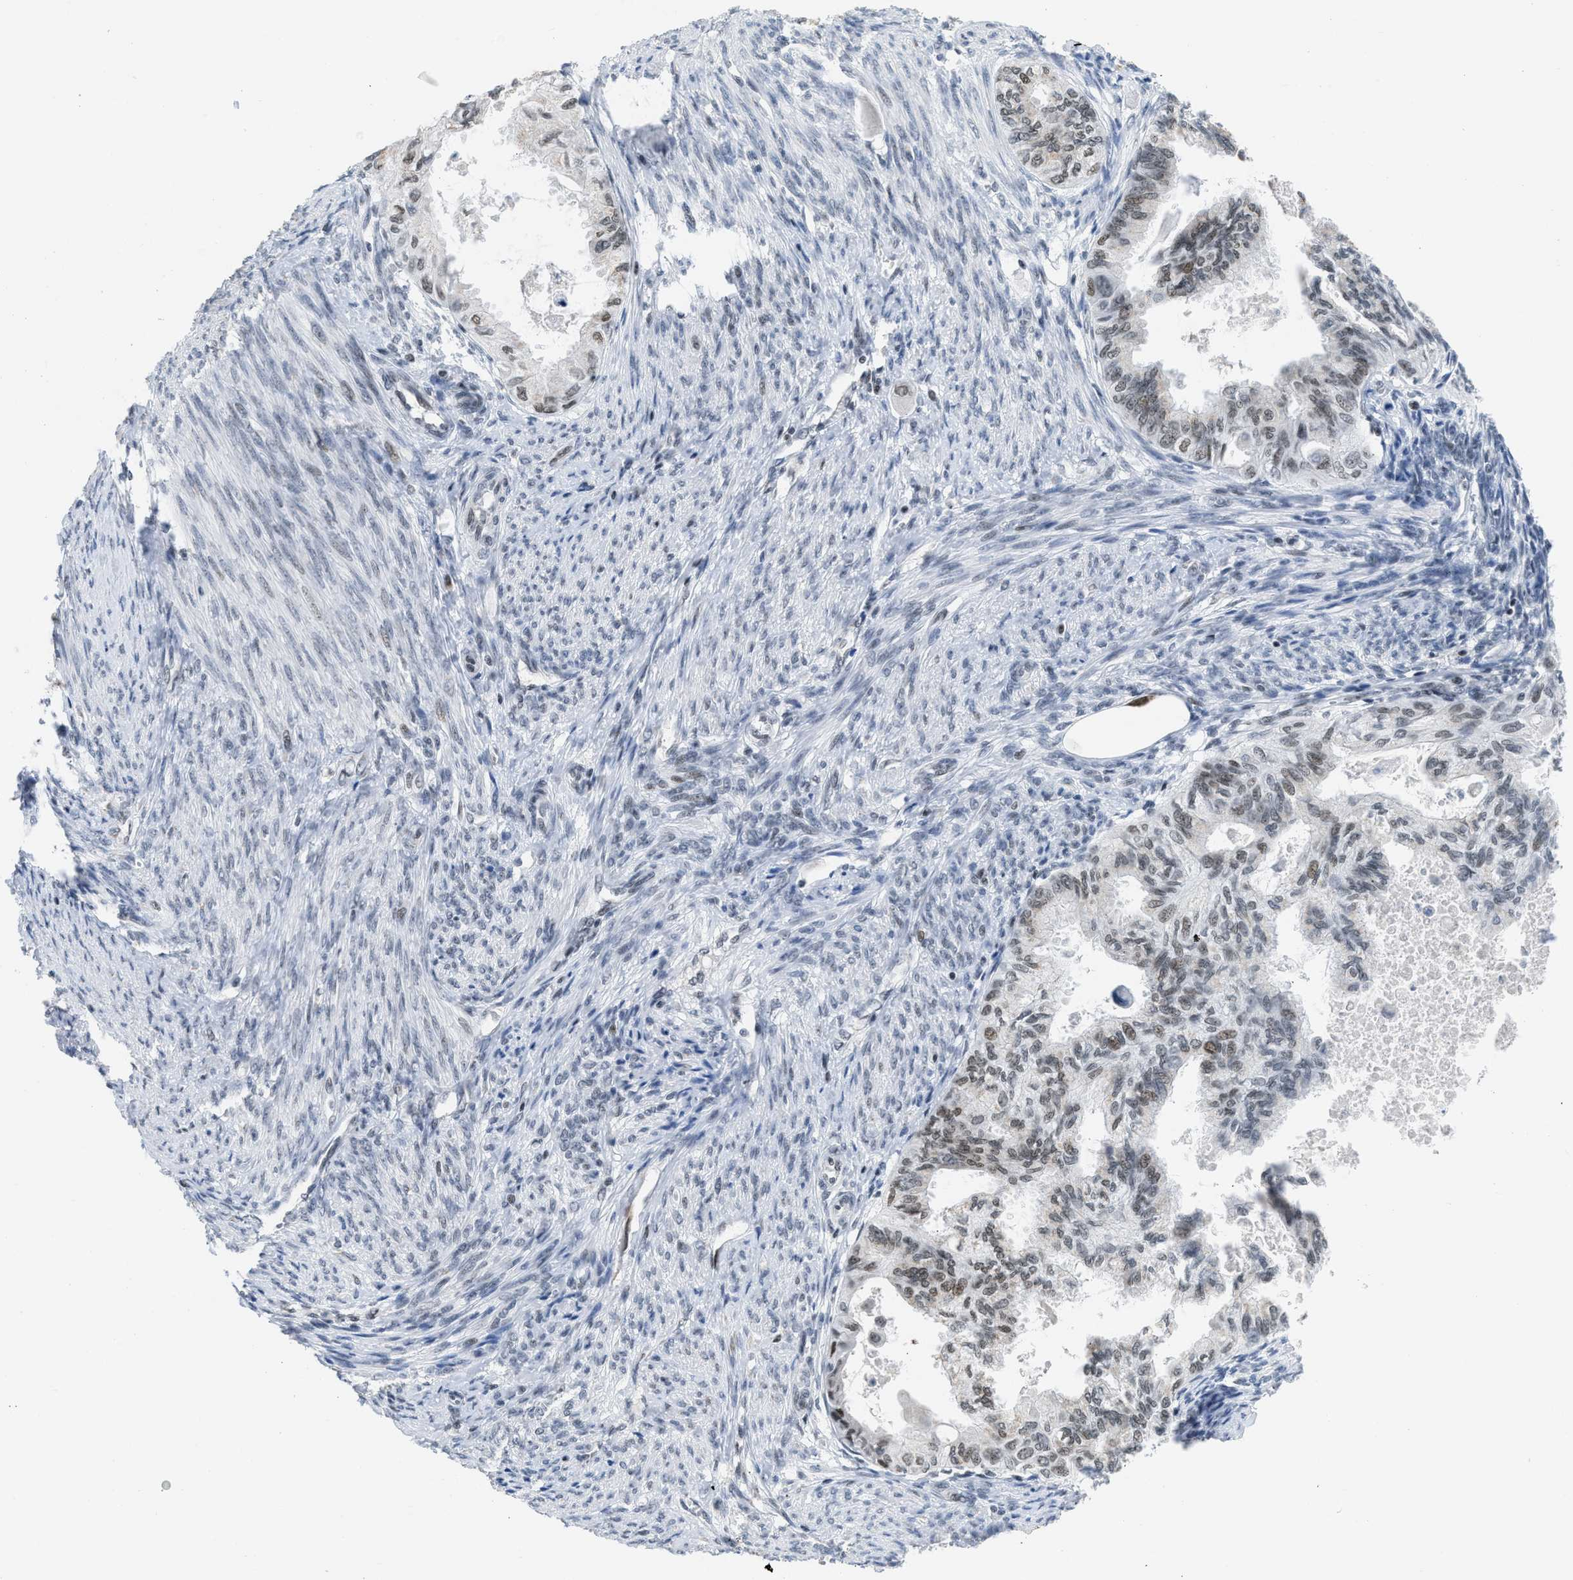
{"staining": {"intensity": "weak", "quantity": "25%-75%", "location": "nuclear"}, "tissue": "cervical cancer", "cell_type": "Tumor cells", "image_type": "cancer", "snomed": [{"axis": "morphology", "description": "Normal tissue, NOS"}, {"axis": "morphology", "description": "Adenocarcinoma, NOS"}, {"axis": "topography", "description": "Cervix"}, {"axis": "topography", "description": "Endometrium"}], "caption": "Tumor cells exhibit low levels of weak nuclear positivity in approximately 25%-75% of cells in human adenocarcinoma (cervical). Nuclei are stained in blue.", "gene": "TERF2IP", "patient": {"sex": "female", "age": 86}}